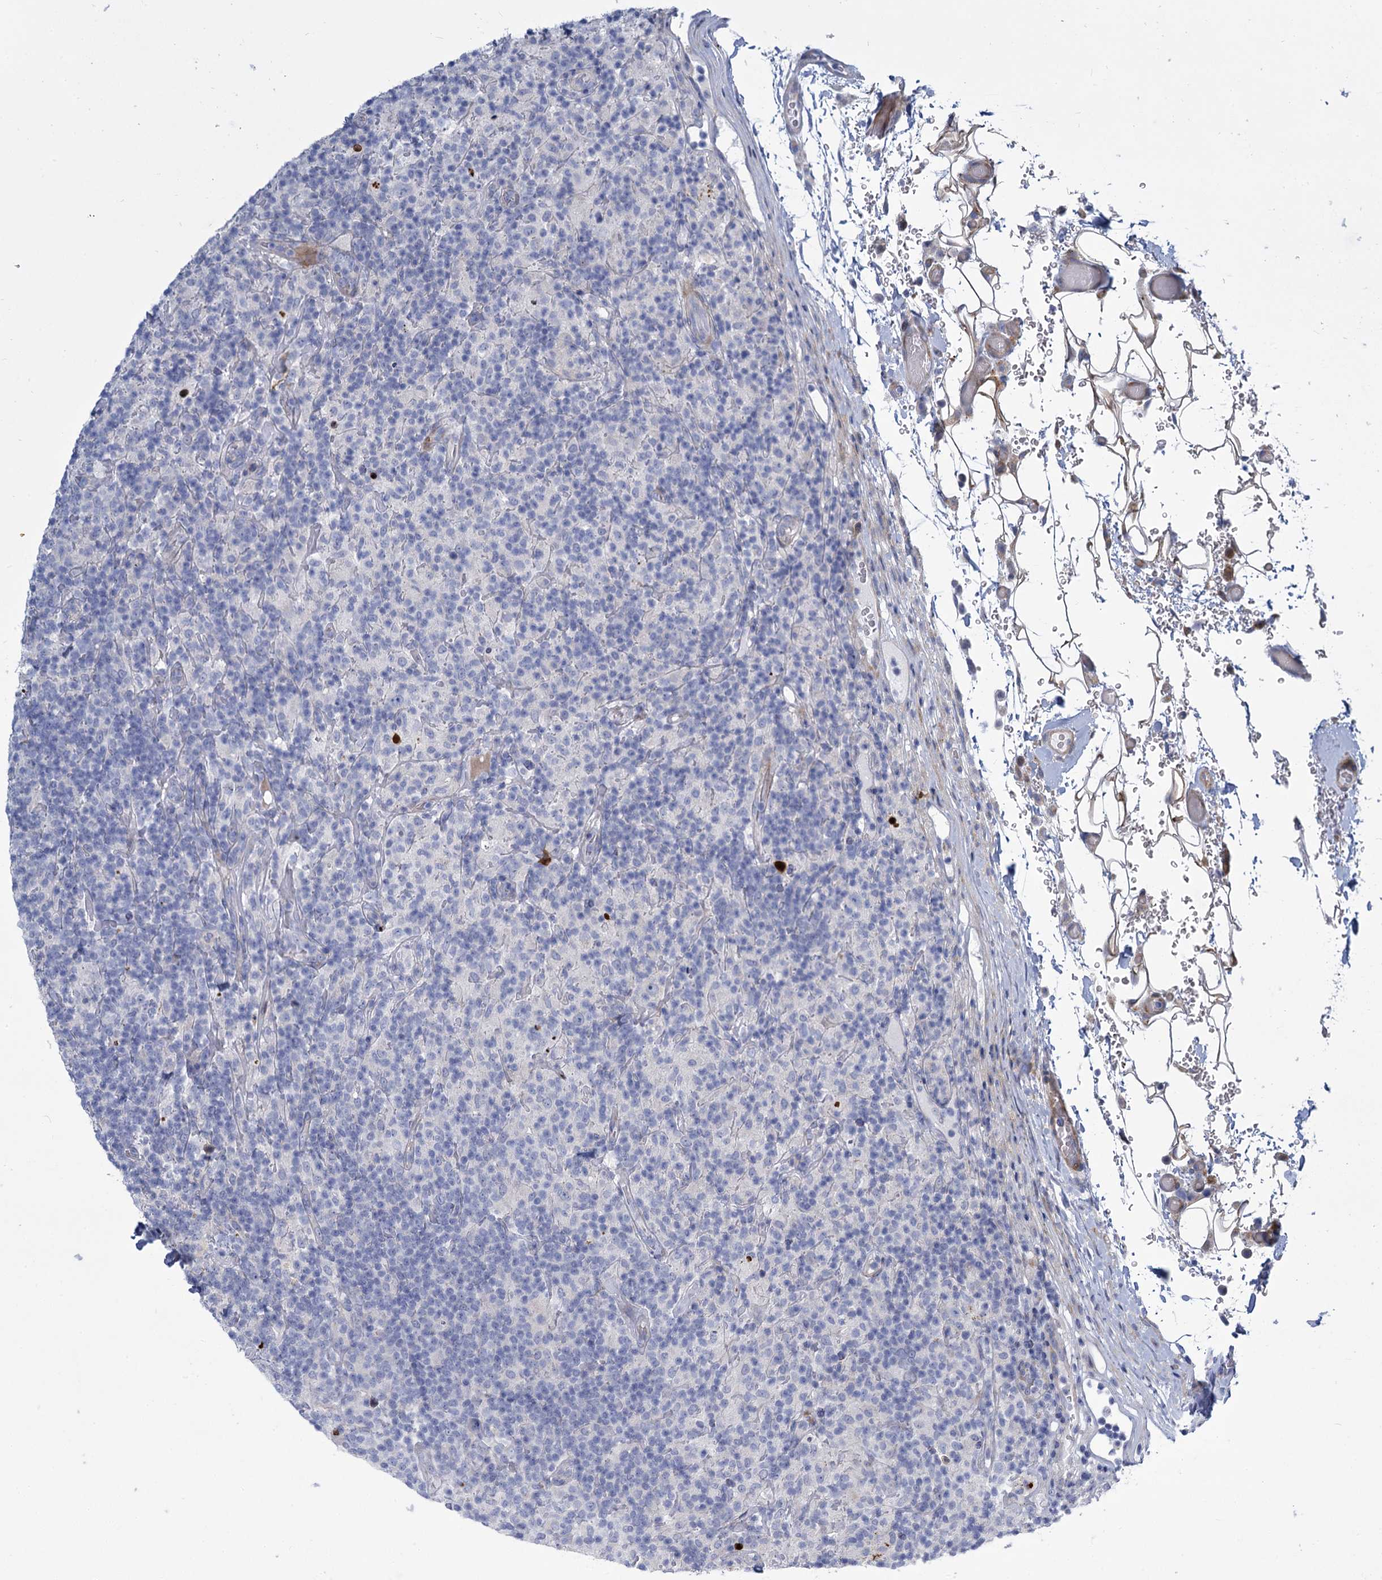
{"staining": {"intensity": "negative", "quantity": "none", "location": "none"}, "tissue": "lymphoma", "cell_type": "Tumor cells", "image_type": "cancer", "snomed": [{"axis": "morphology", "description": "Hodgkin's disease, NOS"}, {"axis": "topography", "description": "Lymph node"}], "caption": "This micrograph is of Hodgkin's disease stained with immunohistochemistry to label a protein in brown with the nuclei are counter-stained blue. There is no expression in tumor cells. (DAB (3,3'-diaminobenzidine) immunohistochemistry (IHC) with hematoxylin counter stain).", "gene": "TRIM77", "patient": {"sex": "male", "age": 70}}